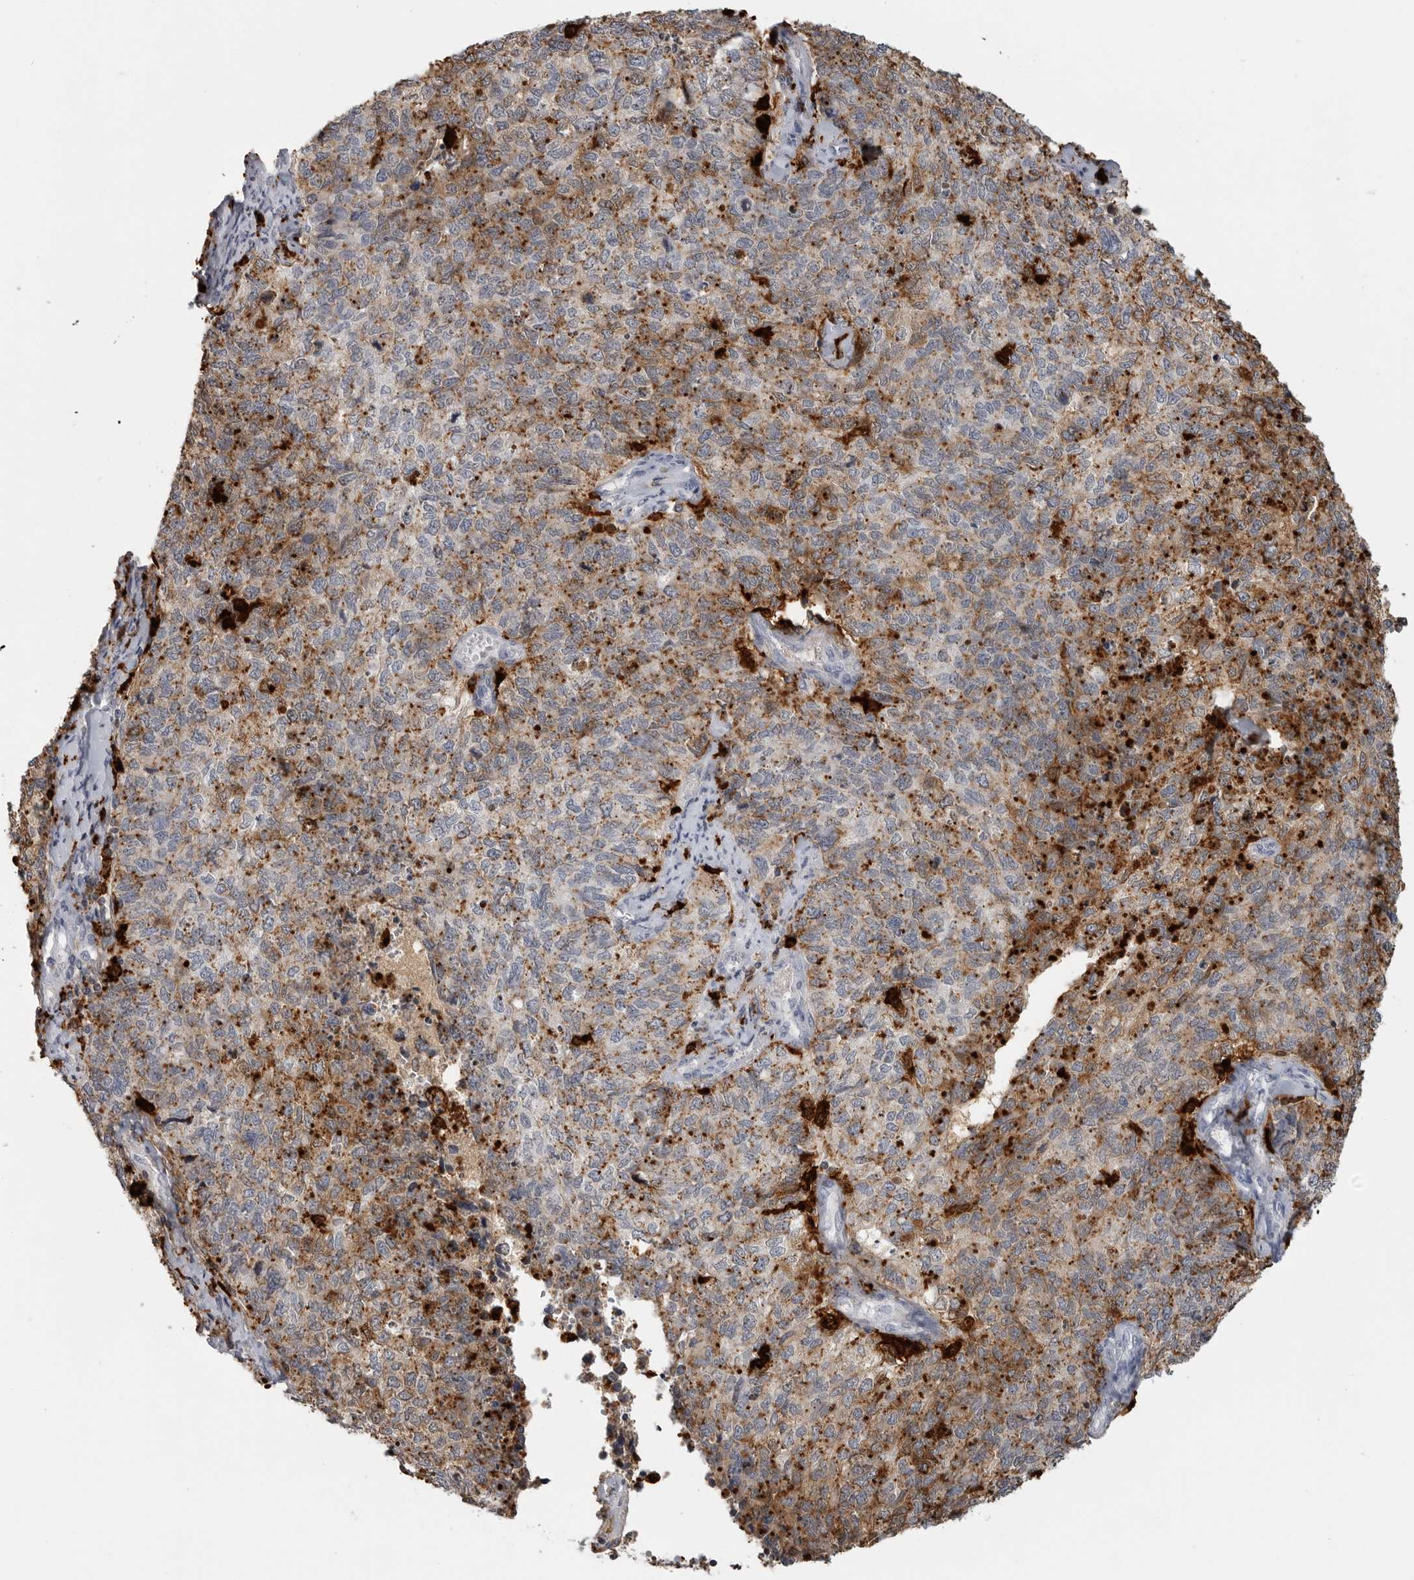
{"staining": {"intensity": "moderate", "quantity": ">75%", "location": "cytoplasmic/membranous"}, "tissue": "cervical cancer", "cell_type": "Tumor cells", "image_type": "cancer", "snomed": [{"axis": "morphology", "description": "Squamous cell carcinoma, NOS"}, {"axis": "topography", "description": "Cervix"}], "caption": "Tumor cells show medium levels of moderate cytoplasmic/membranous expression in approximately >75% of cells in human cervical cancer.", "gene": "IFI30", "patient": {"sex": "female", "age": 63}}